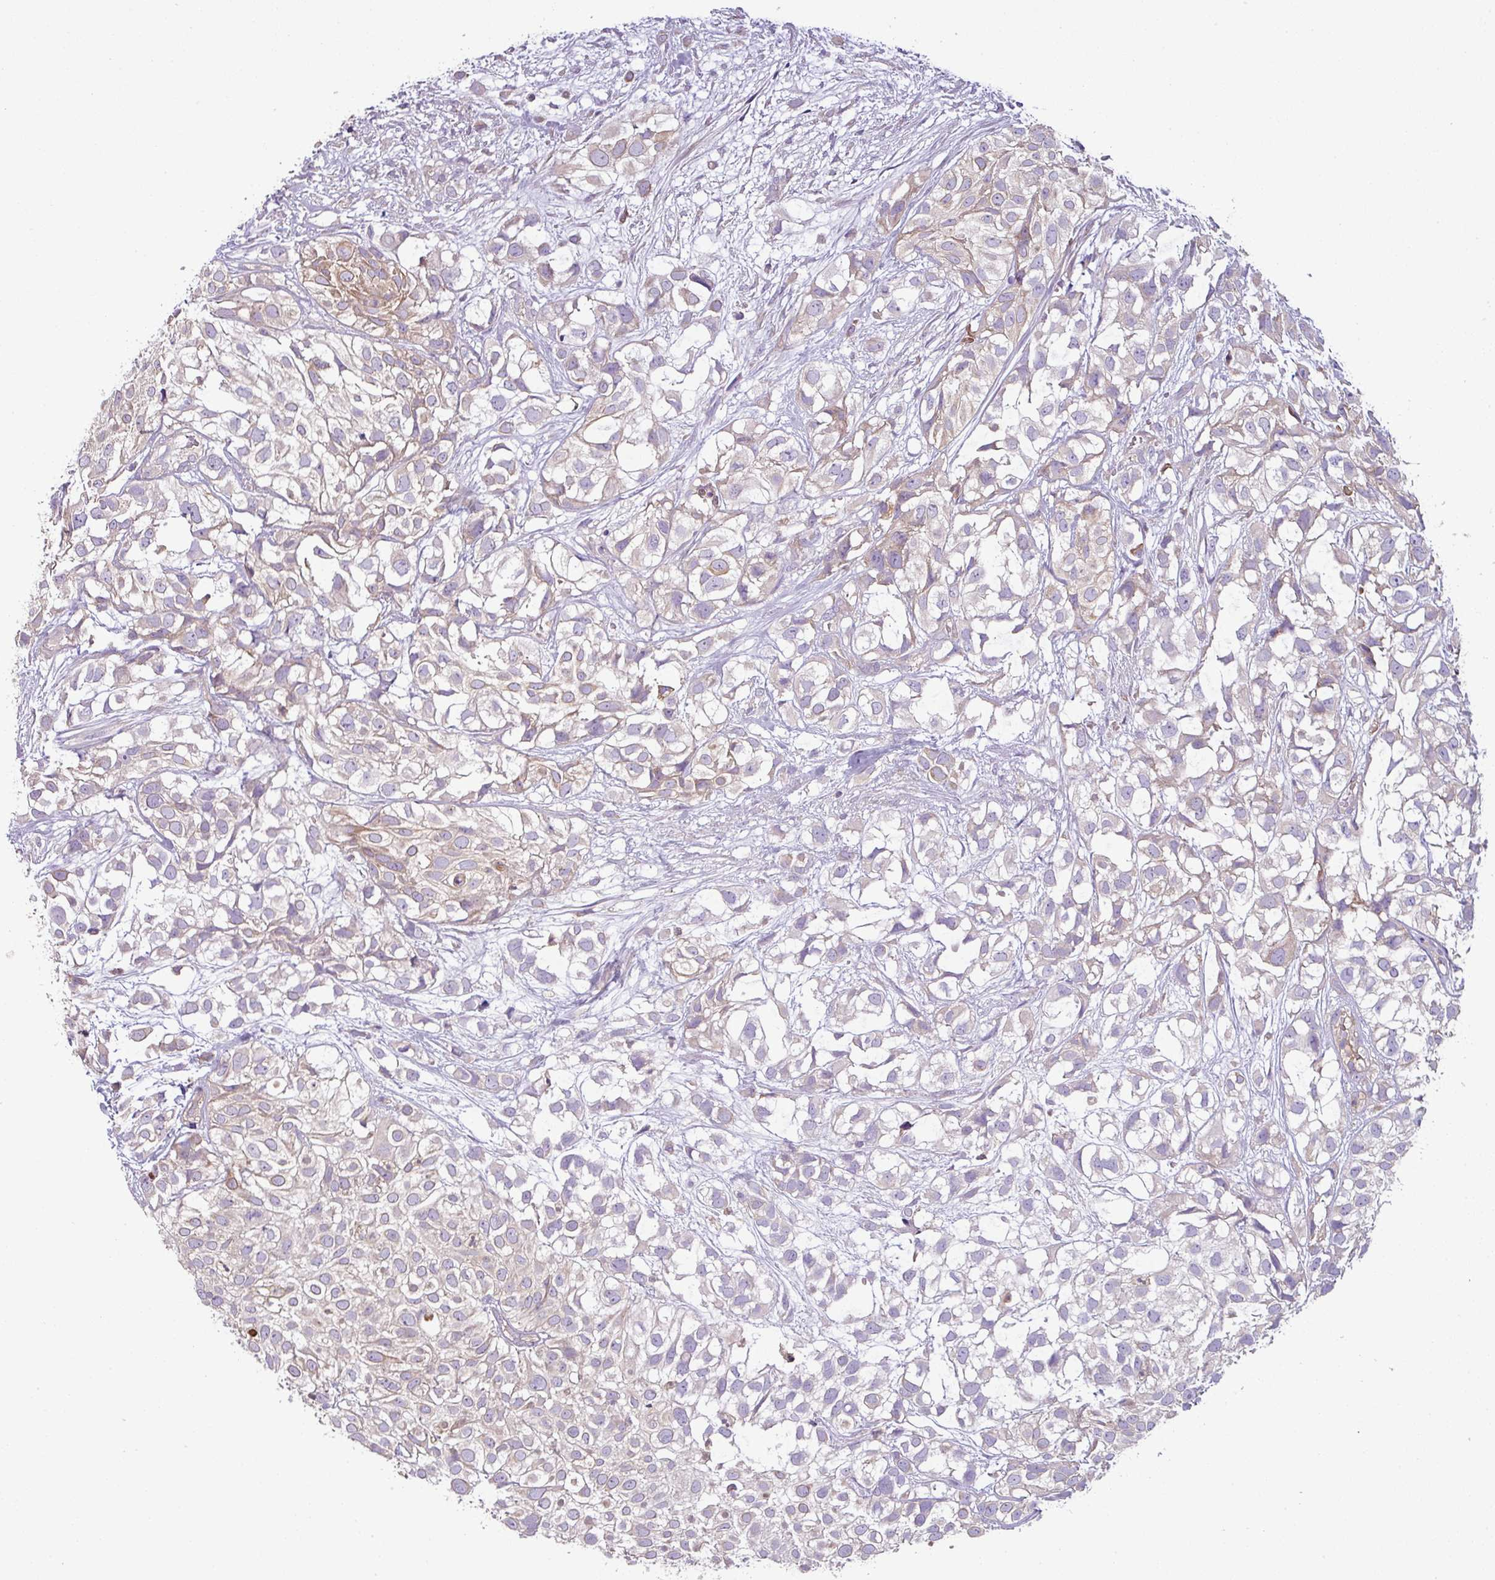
{"staining": {"intensity": "weak", "quantity": "<25%", "location": "cytoplasmic/membranous"}, "tissue": "urothelial cancer", "cell_type": "Tumor cells", "image_type": "cancer", "snomed": [{"axis": "morphology", "description": "Urothelial carcinoma, High grade"}, {"axis": "topography", "description": "Urinary bladder"}], "caption": "Immunohistochemical staining of human urothelial carcinoma (high-grade) reveals no significant positivity in tumor cells.", "gene": "LRRC74B", "patient": {"sex": "male", "age": 56}}